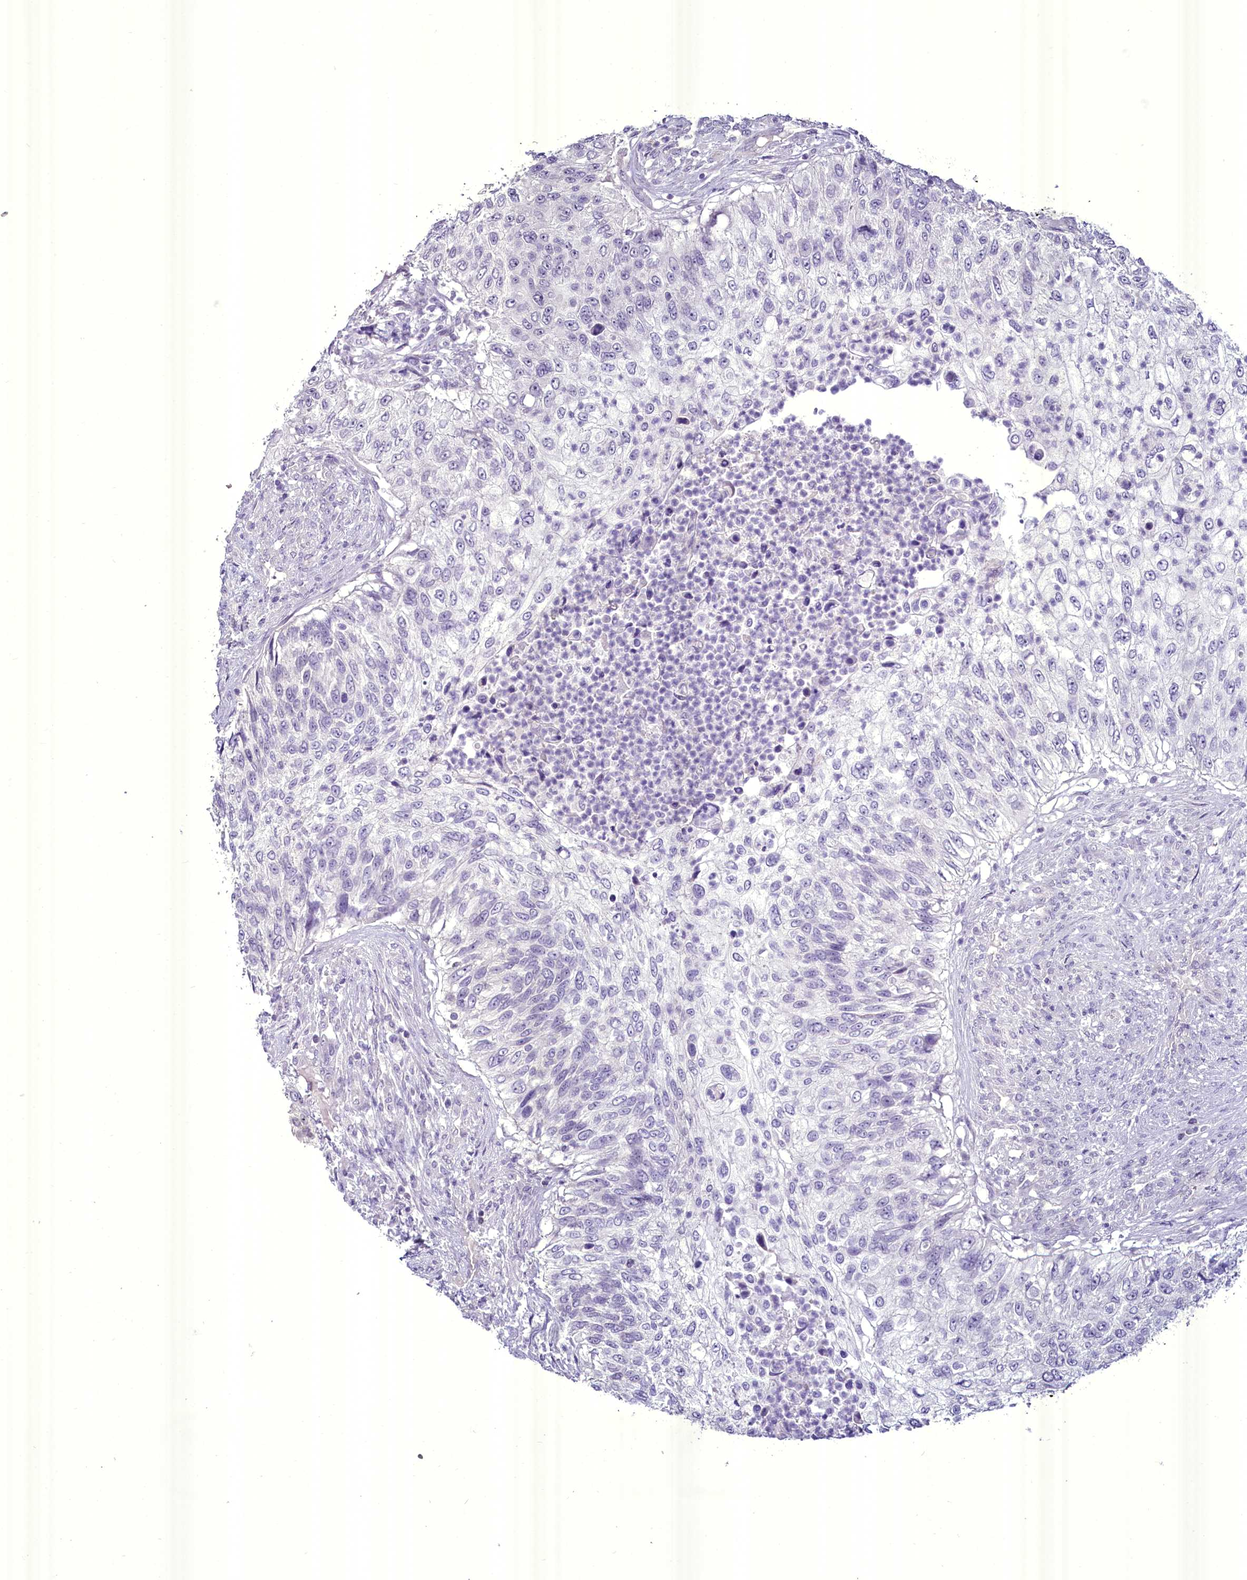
{"staining": {"intensity": "negative", "quantity": "none", "location": "none"}, "tissue": "urothelial cancer", "cell_type": "Tumor cells", "image_type": "cancer", "snomed": [{"axis": "morphology", "description": "Urothelial carcinoma, High grade"}, {"axis": "topography", "description": "Urinary bladder"}], "caption": "Tumor cells are negative for protein expression in human high-grade urothelial carcinoma.", "gene": "BANK1", "patient": {"sex": "female", "age": 60}}